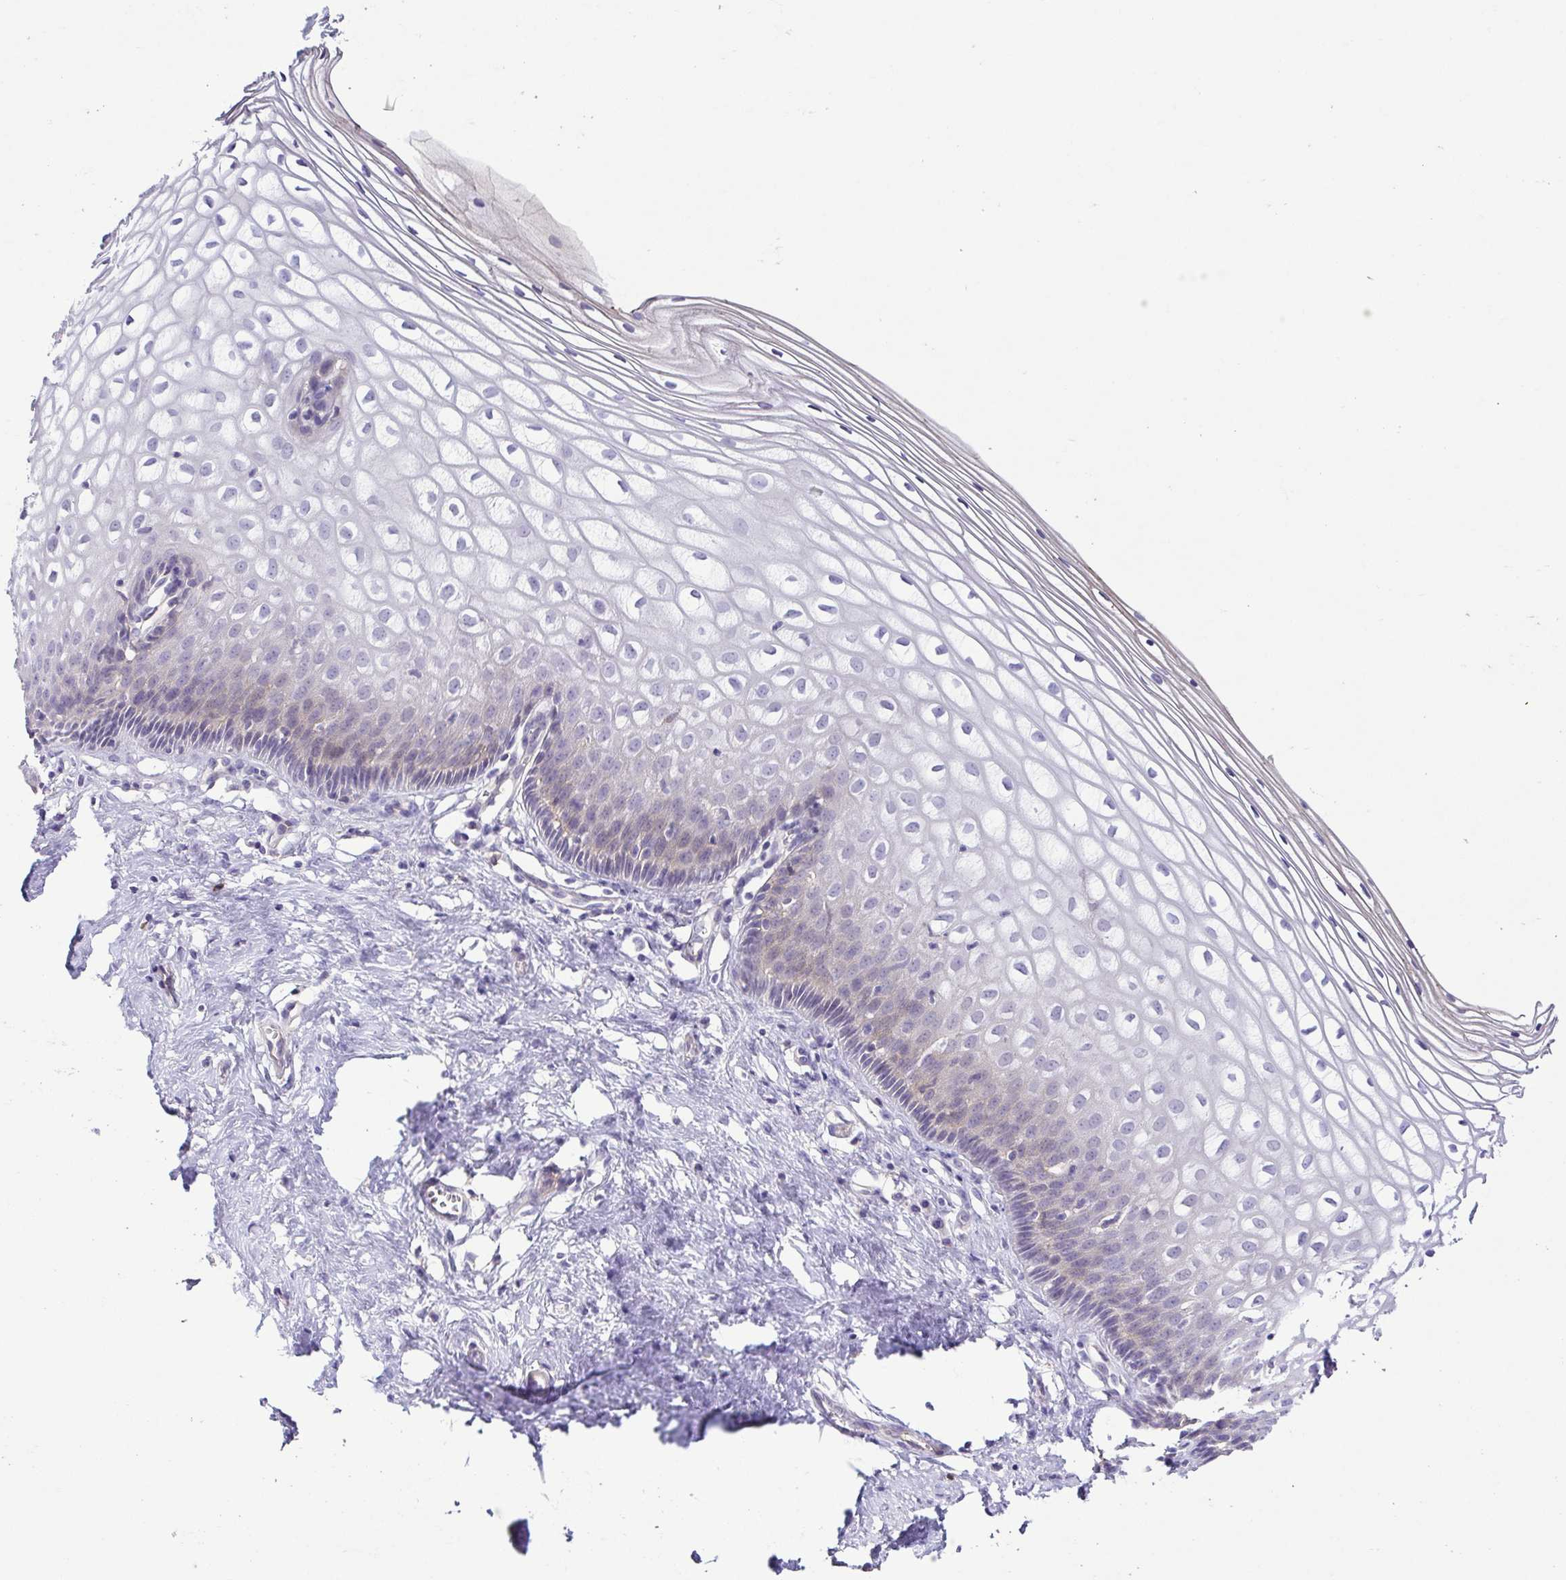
{"staining": {"intensity": "negative", "quantity": "none", "location": "none"}, "tissue": "cervix", "cell_type": "Glandular cells", "image_type": "normal", "snomed": [{"axis": "morphology", "description": "Normal tissue, NOS"}, {"axis": "topography", "description": "Cervix"}], "caption": "High magnification brightfield microscopy of unremarkable cervix stained with DAB (brown) and counterstained with hematoxylin (blue): glandular cells show no significant staining. (Stains: DAB IHC with hematoxylin counter stain, Microscopy: brightfield microscopy at high magnification).", "gene": "TERT", "patient": {"sex": "female", "age": 36}}